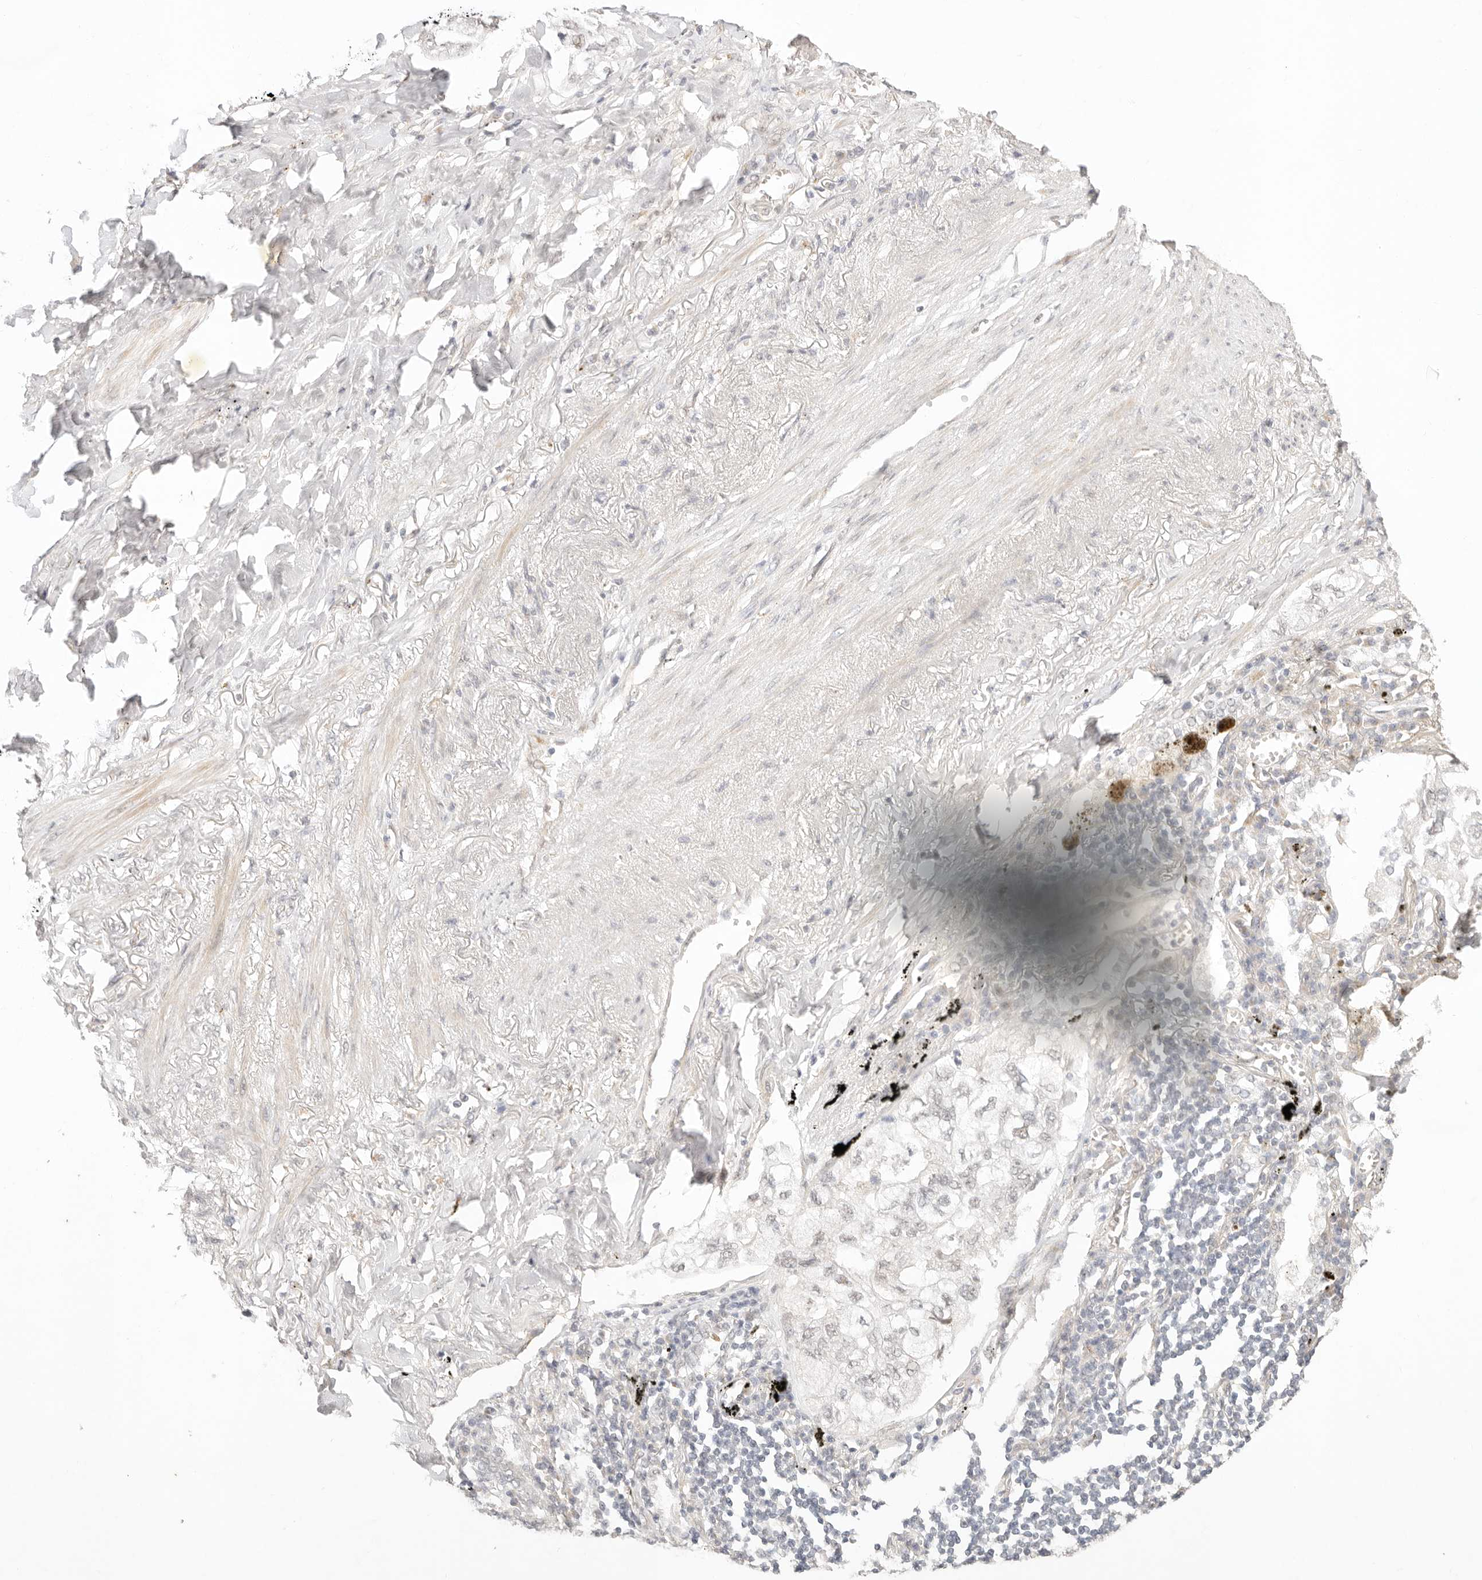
{"staining": {"intensity": "negative", "quantity": "none", "location": "none"}, "tissue": "lung cancer", "cell_type": "Tumor cells", "image_type": "cancer", "snomed": [{"axis": "morphology", "description": "Adenocarcinoma, NOS"}, {"axis": "topography", "description": "Lung"}], "caption": "Tumor cells show no significant protein positivity in lung cancer (adenocarcinoma).", "gene": "GPR156", "patient": {"sex": "male", "age": 65}}